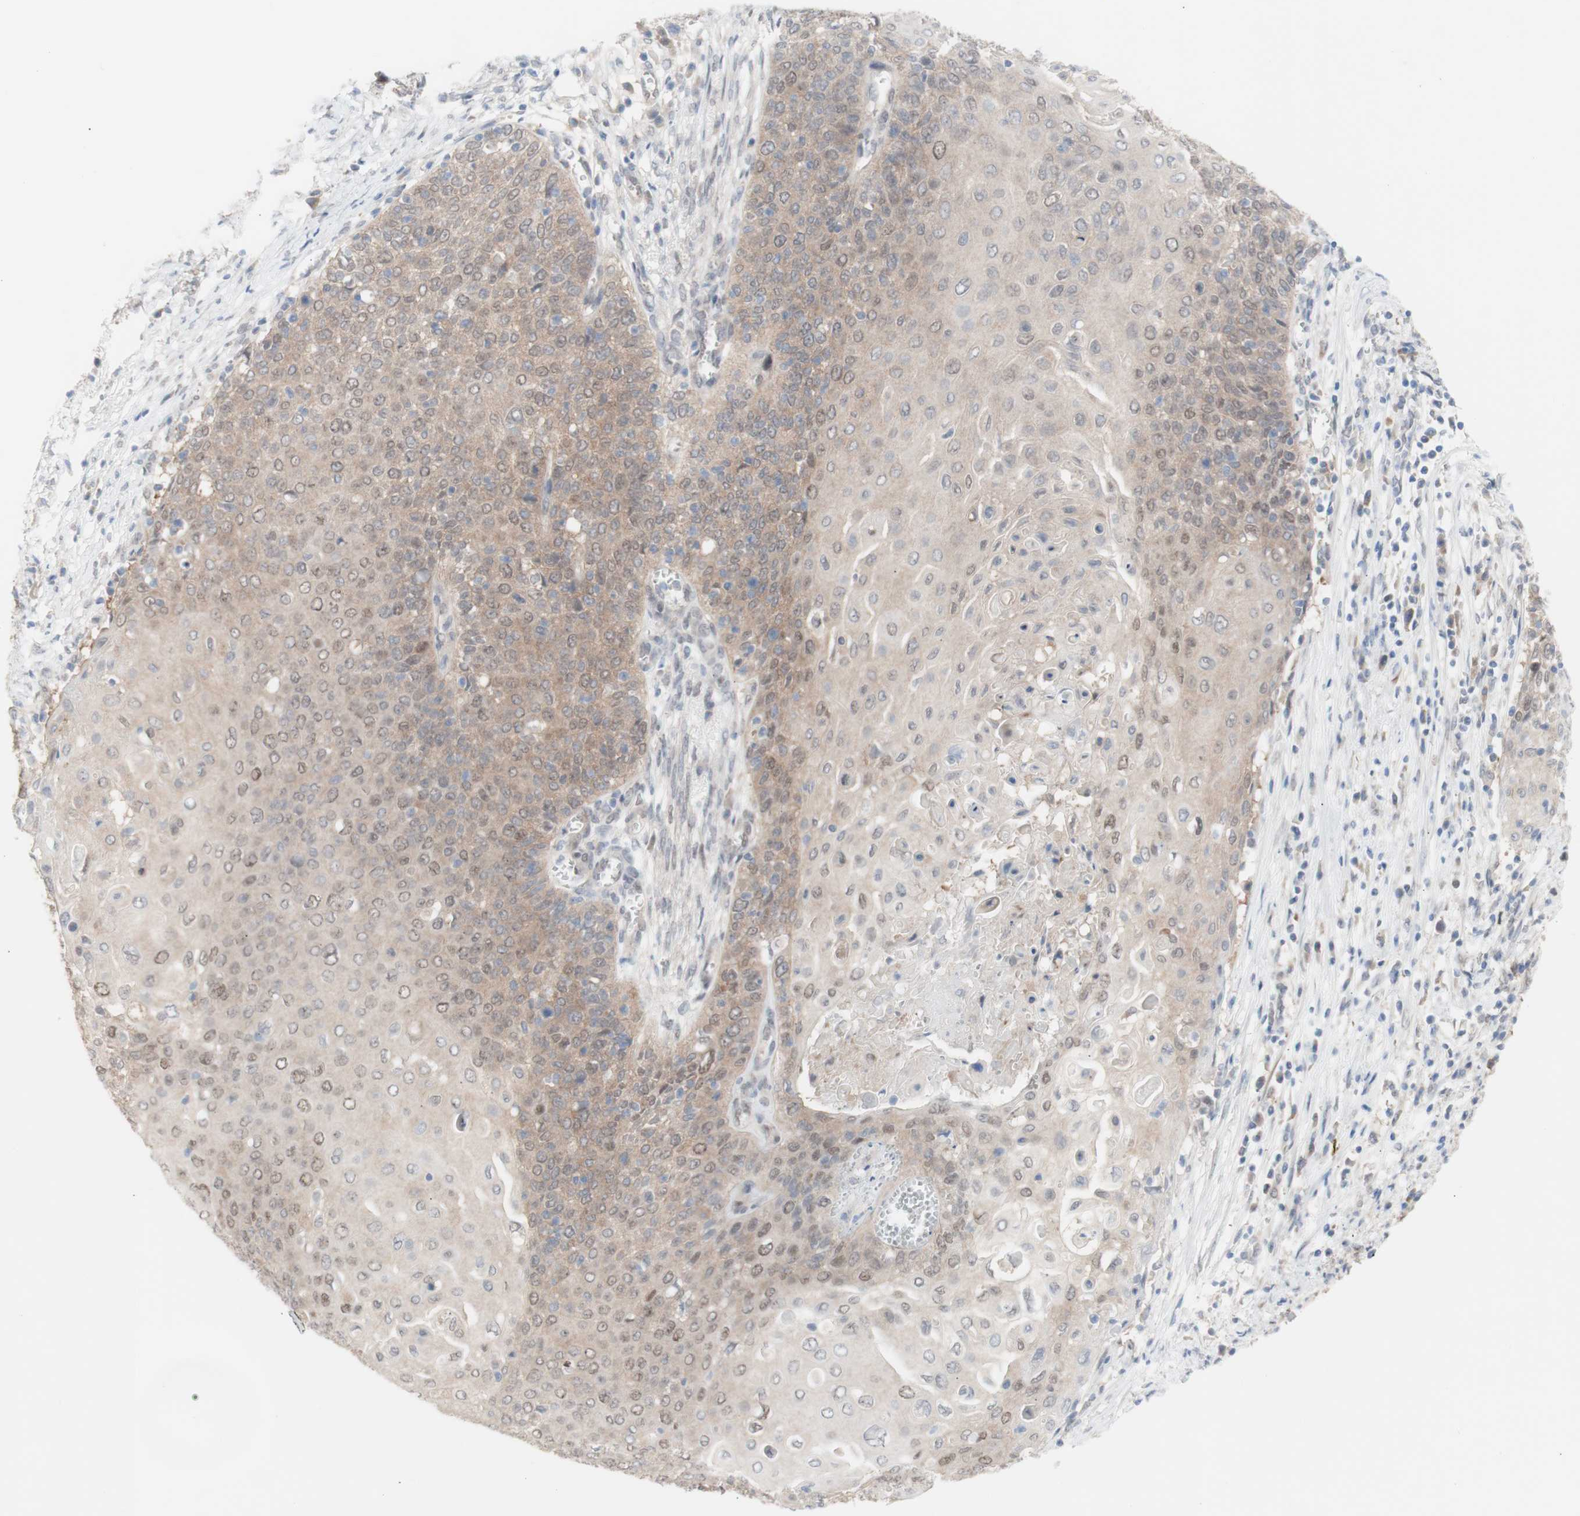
{"staining": {"intensity": "weak", "quantity": ">75%", "location": "cytoplasmic/membranous,nuclear"}, "tissue": "cervical cancer", "cell_type": "Tumor cells", "image_type": "cancer", "snomed": [{"axis": "morphology", "description": "Squamous cell carcinoma, NOS"}, {"axis": "topography", "description": "Cervix"}], "caption": "Immunohistochemistry micrograph of squamous cell carcinoma (cervical) stained for a protein (brown), which displays low levels of weak cytoplasmic/membranous and nuclear positivity in about >75% of tumor cells.", "gene": "PRMT5", "patient": {"sex": "female", "age": 39}}